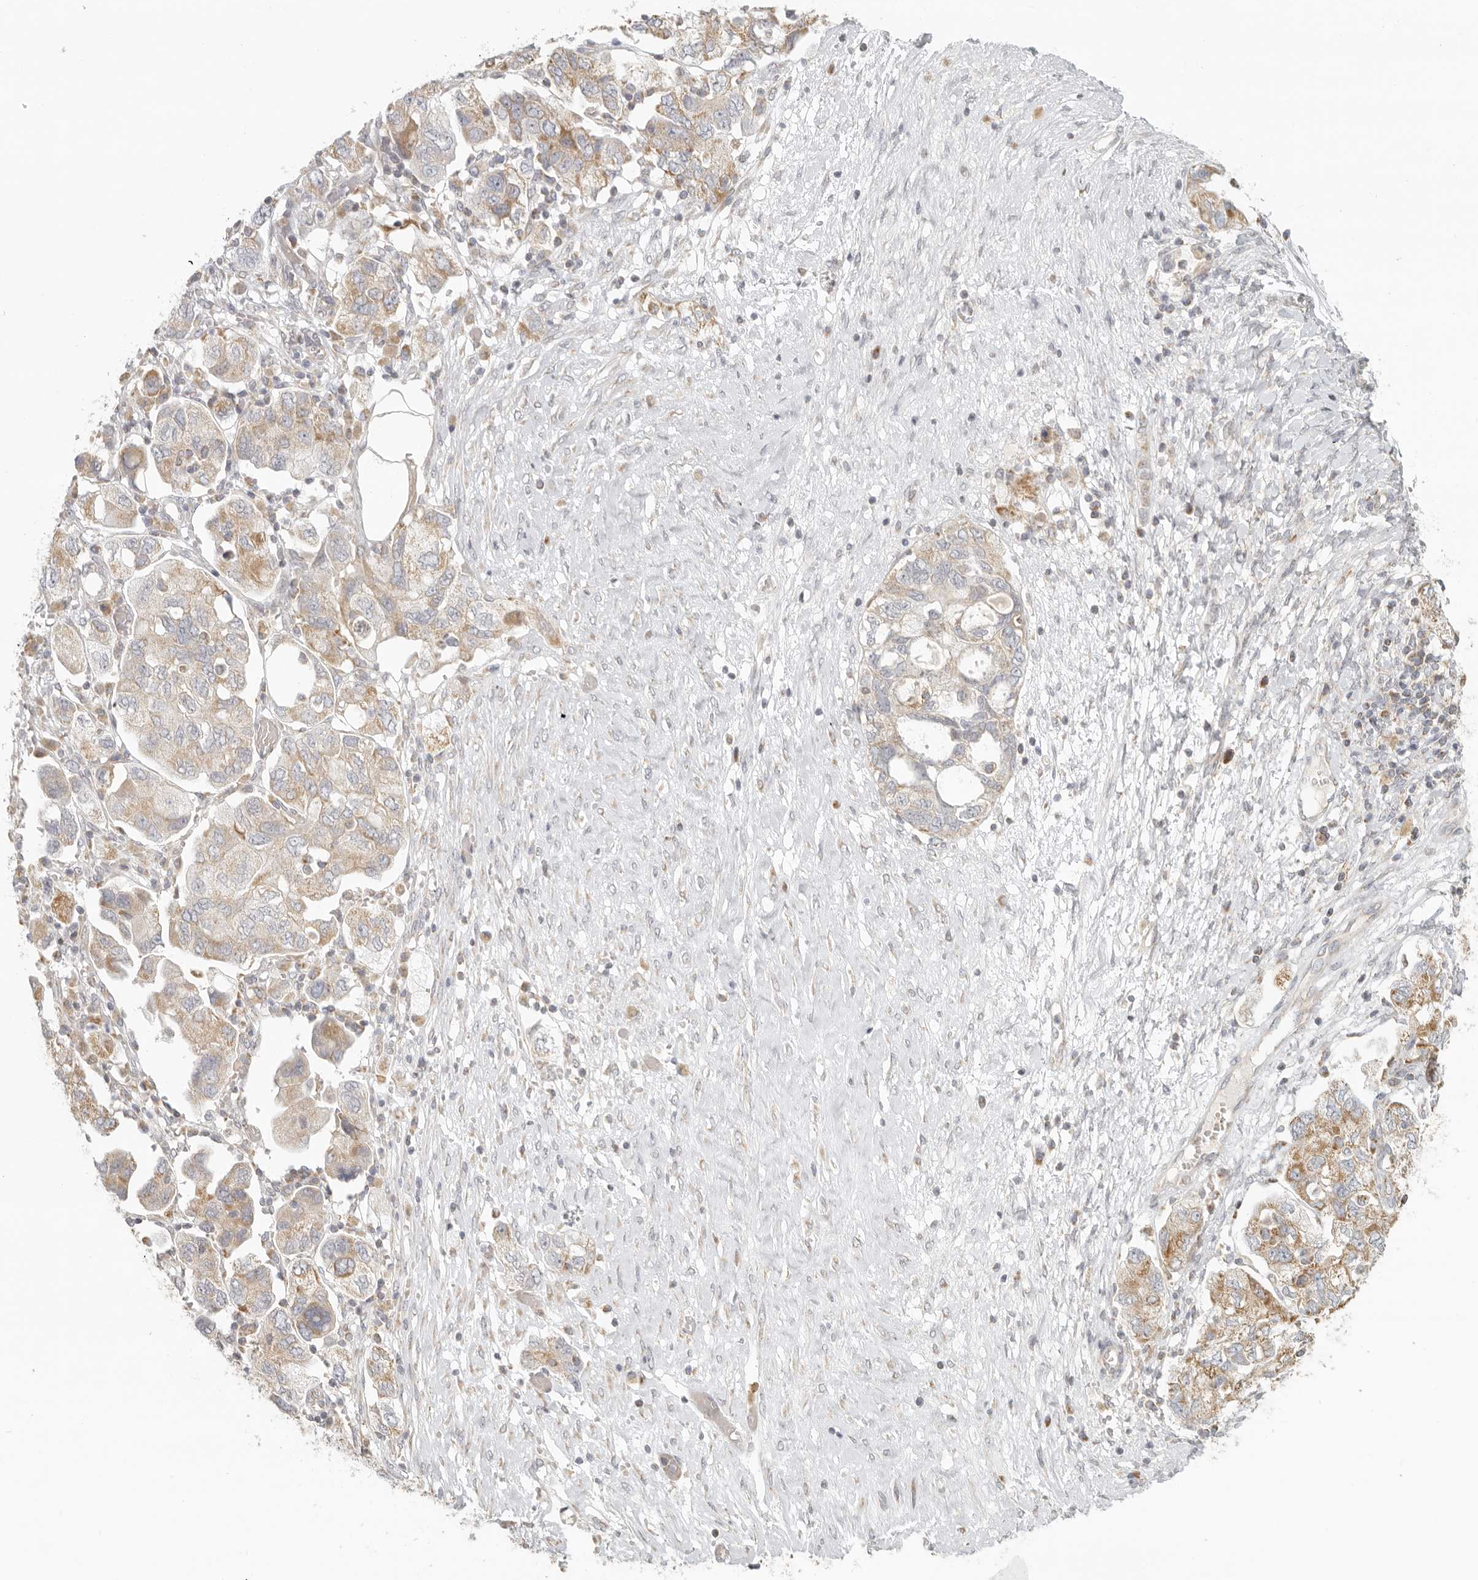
{"staining": {"intensity": "moderate", "quantity": ">75%", "location": "cytoplasmic/membranous"}, "tissue": "ovarian cancer", "cell_type": "Tumor cells", "image_type": "cancer", "snomed": [{"axis": "morphology", "description": "Carcinoma, NOS"}, {"axis": "morphology", "description": "Cystadenocarcinoma, serous, NOS"}, {"axis": "topography", "description": "Ovary"}], "caption": "Ovarian cancer stained with DAB (3,3'-diaminobenzidine) immunohistochemistry reveals medium levels of moderate cytoplasmic/membranous staining in approximately >75% of tumor cells.", "gene": "KDF1", "patient": {"sex": "female", "age": 69}}